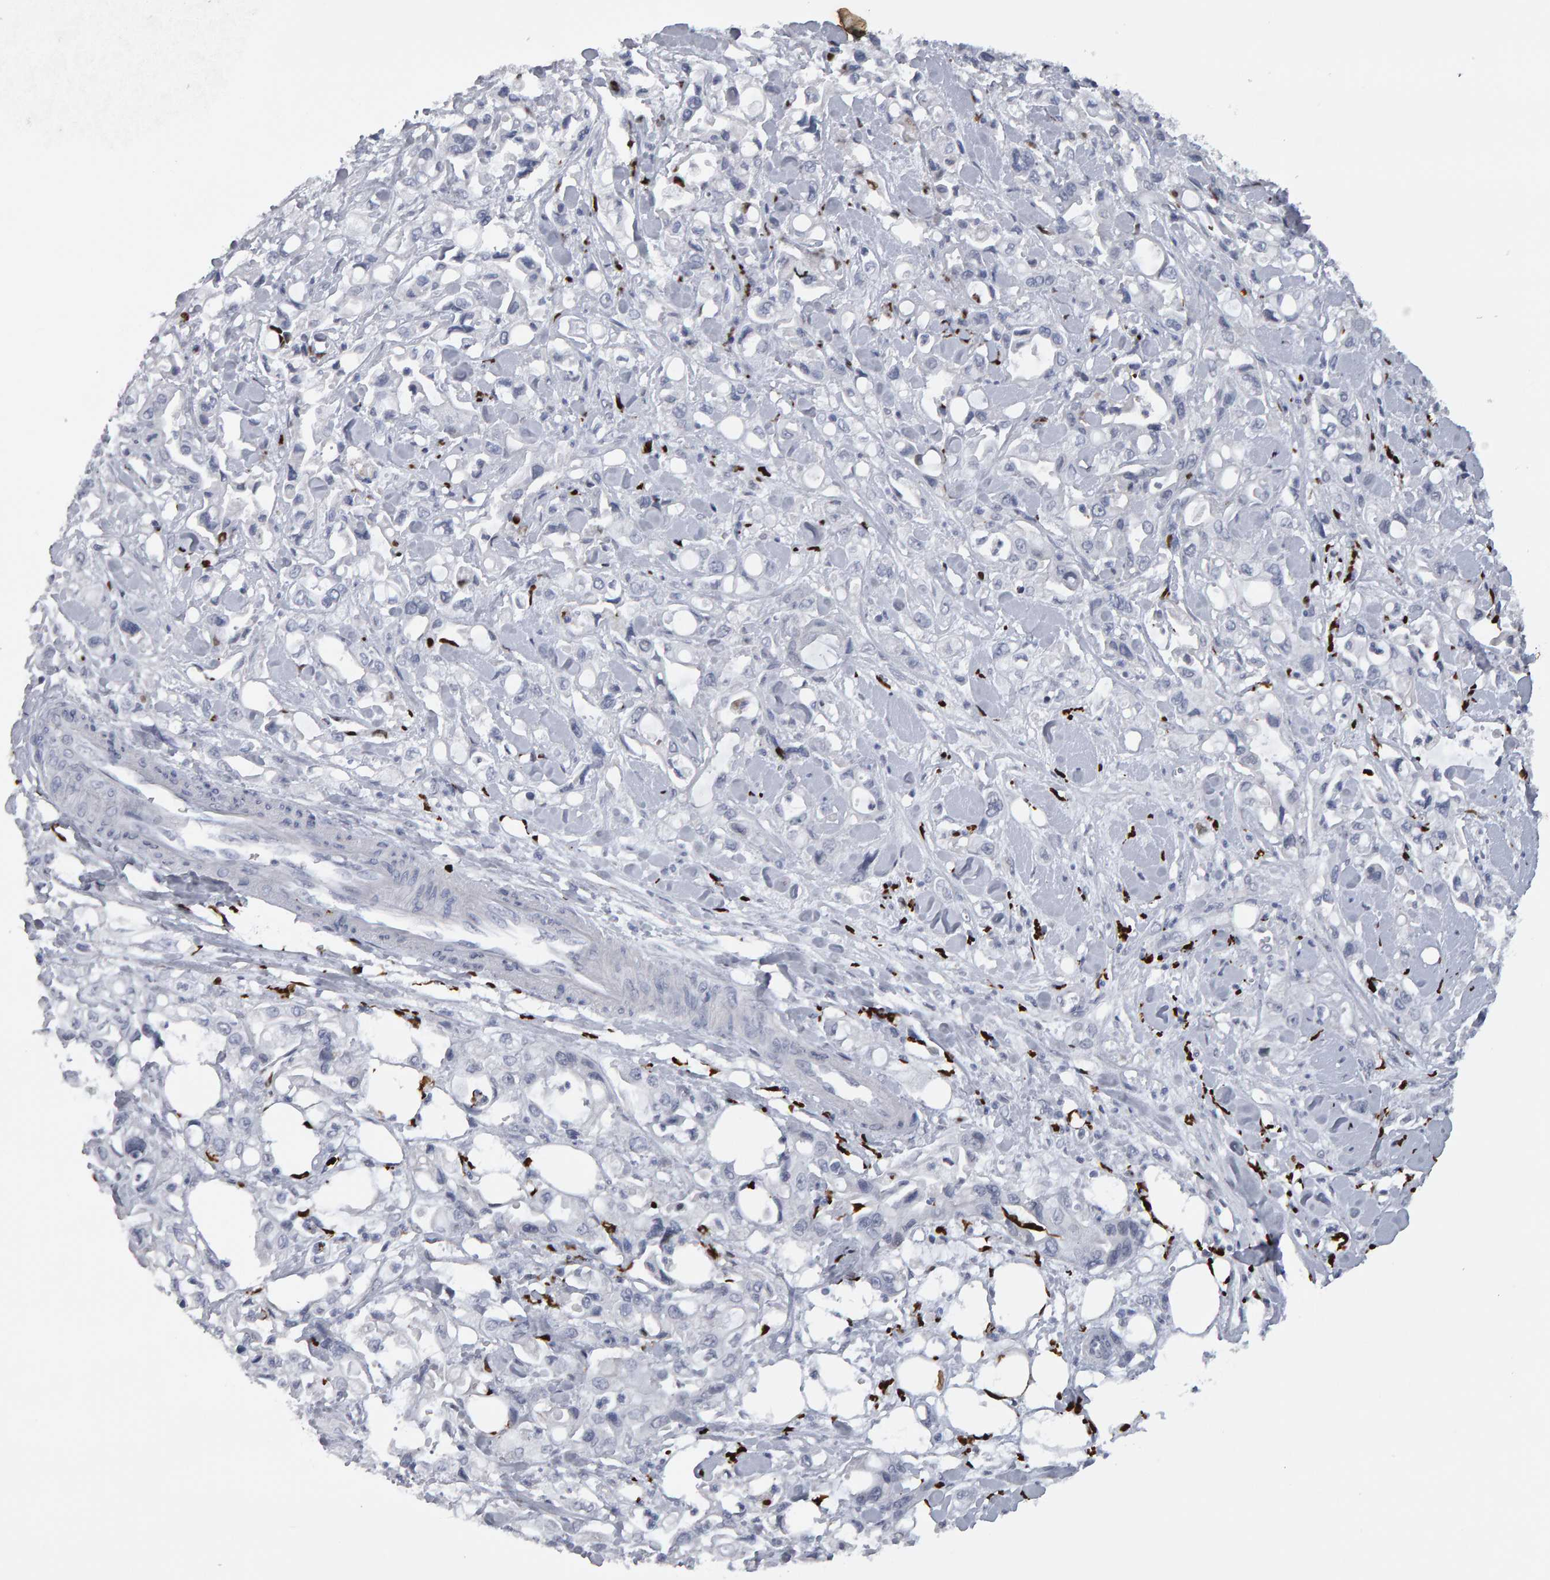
{"staining": {"intensity": "negative", "quantity": "none", "location": "none"}, "tissue": "pancreatic cancer", "cell_type": "Tumor cells", "image_type": "cancer", "snomed": [{"axis": "morphology", "description": "Adenocarcinoma, NOS"}, {"axis": "topography", "description": "Pancreas"}], "caption": "A photomicrograph of pancreatic cancer stained for a protein exhibits no brown staining in tumor cells.", "gene": "IPO8", "patient": {"sex": "male", "age": 70}}